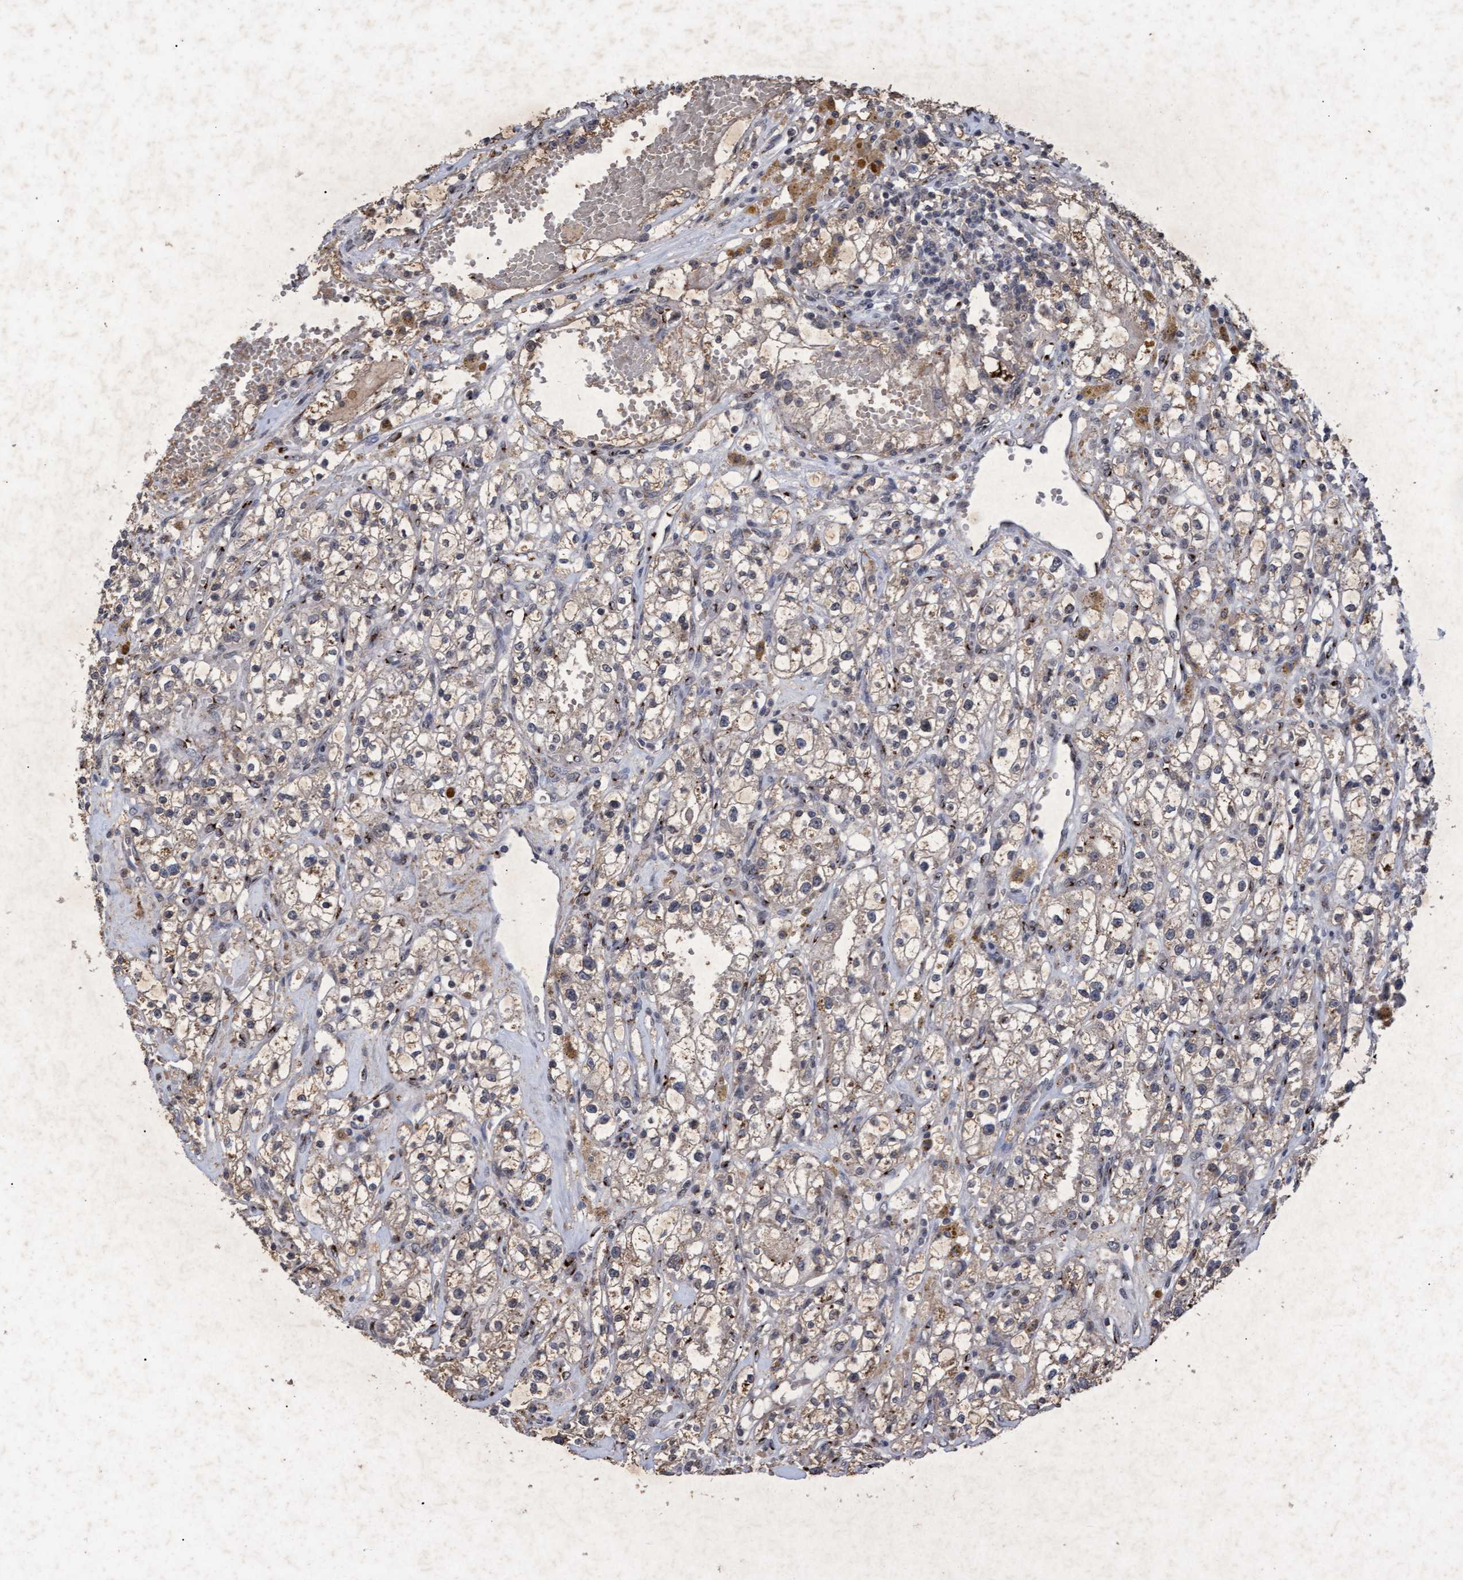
{"staining": {"intensity": "weak", "quantity": "25%-75%", "location": "cytoplasmic/membranous"}, "tissue": "renal cancer", "cell_type": "Tumor cells", "image_type": "cancer", "snomed": [{"axis": "morphology", "description": "Adenocarcinoma, NOS"}, {"axis": "topography", "description": "Kidney"}], "caption": "The histopathology image shows immunohistochemical staining of renal adenocarcinoma. There is weak cytoplasmic/membranous staining is present in about 25%-75% of tumor cells. (Stains: DAB (3,3'-diaminobenzidine) in brown, nuclei in blue, Microscopy: brightfield microscopy at high magnification).", "gene": "GALC", "patient": {"sex": "male", "age": 56}}